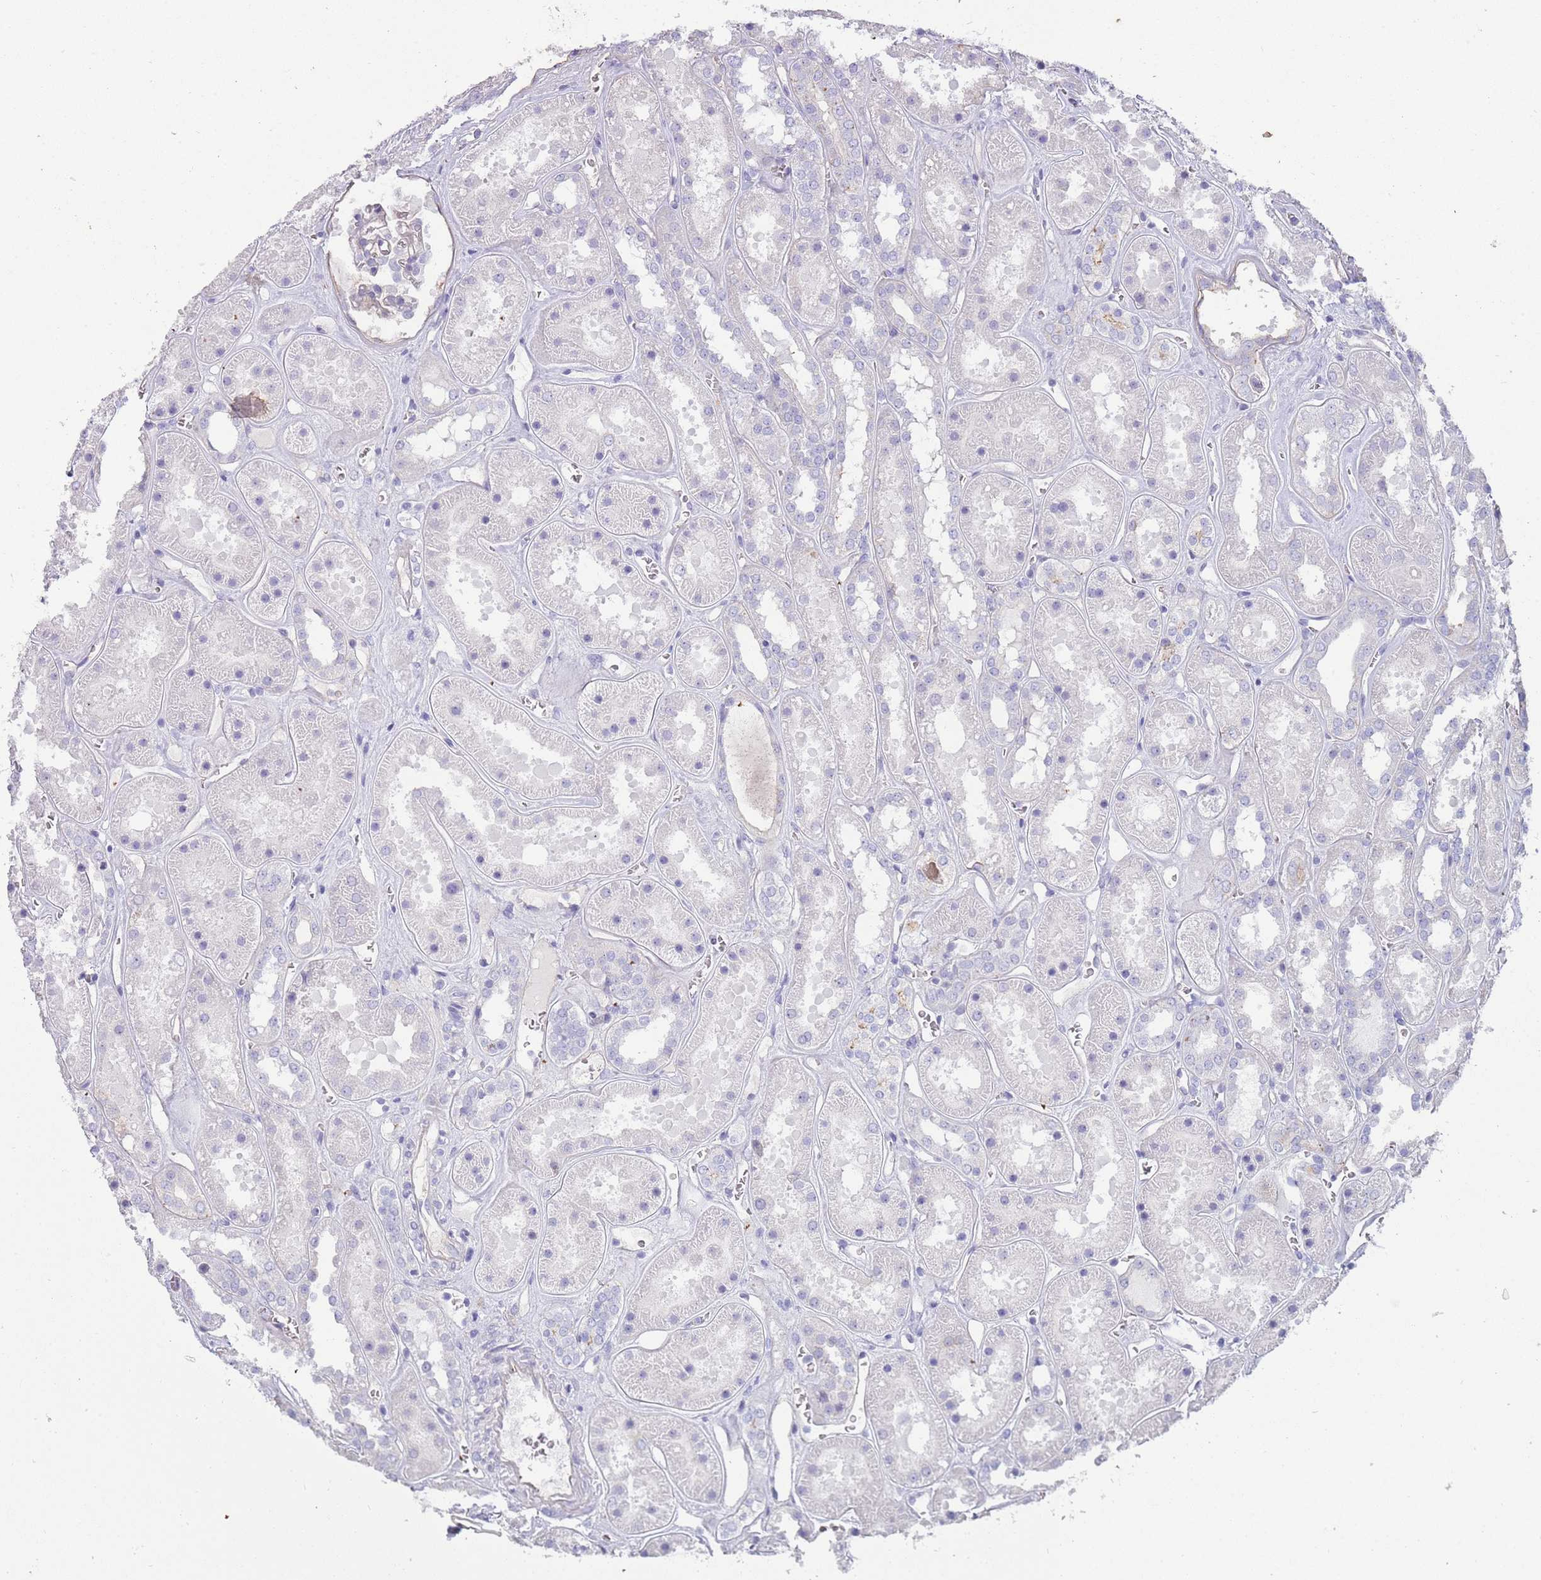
{"staining": {"intensity": "negative", "quantity": "none", "location": "none"}, "tissue": "kidney", "cell_type": "Cells in glomeruli", "image_type": "normal", "snomed": [{"axis": "morphology", "description": "Normal tissue, NOS"}, {"axis": "topography", "description": "Kidney"}], "caption": "DAB immunohistochemical staining of normal human kidney exhibits no significant staining in cells in glomeruli.", "gene": "ENSG00000271254", "patient": {"sex": "female", "age": 41}}